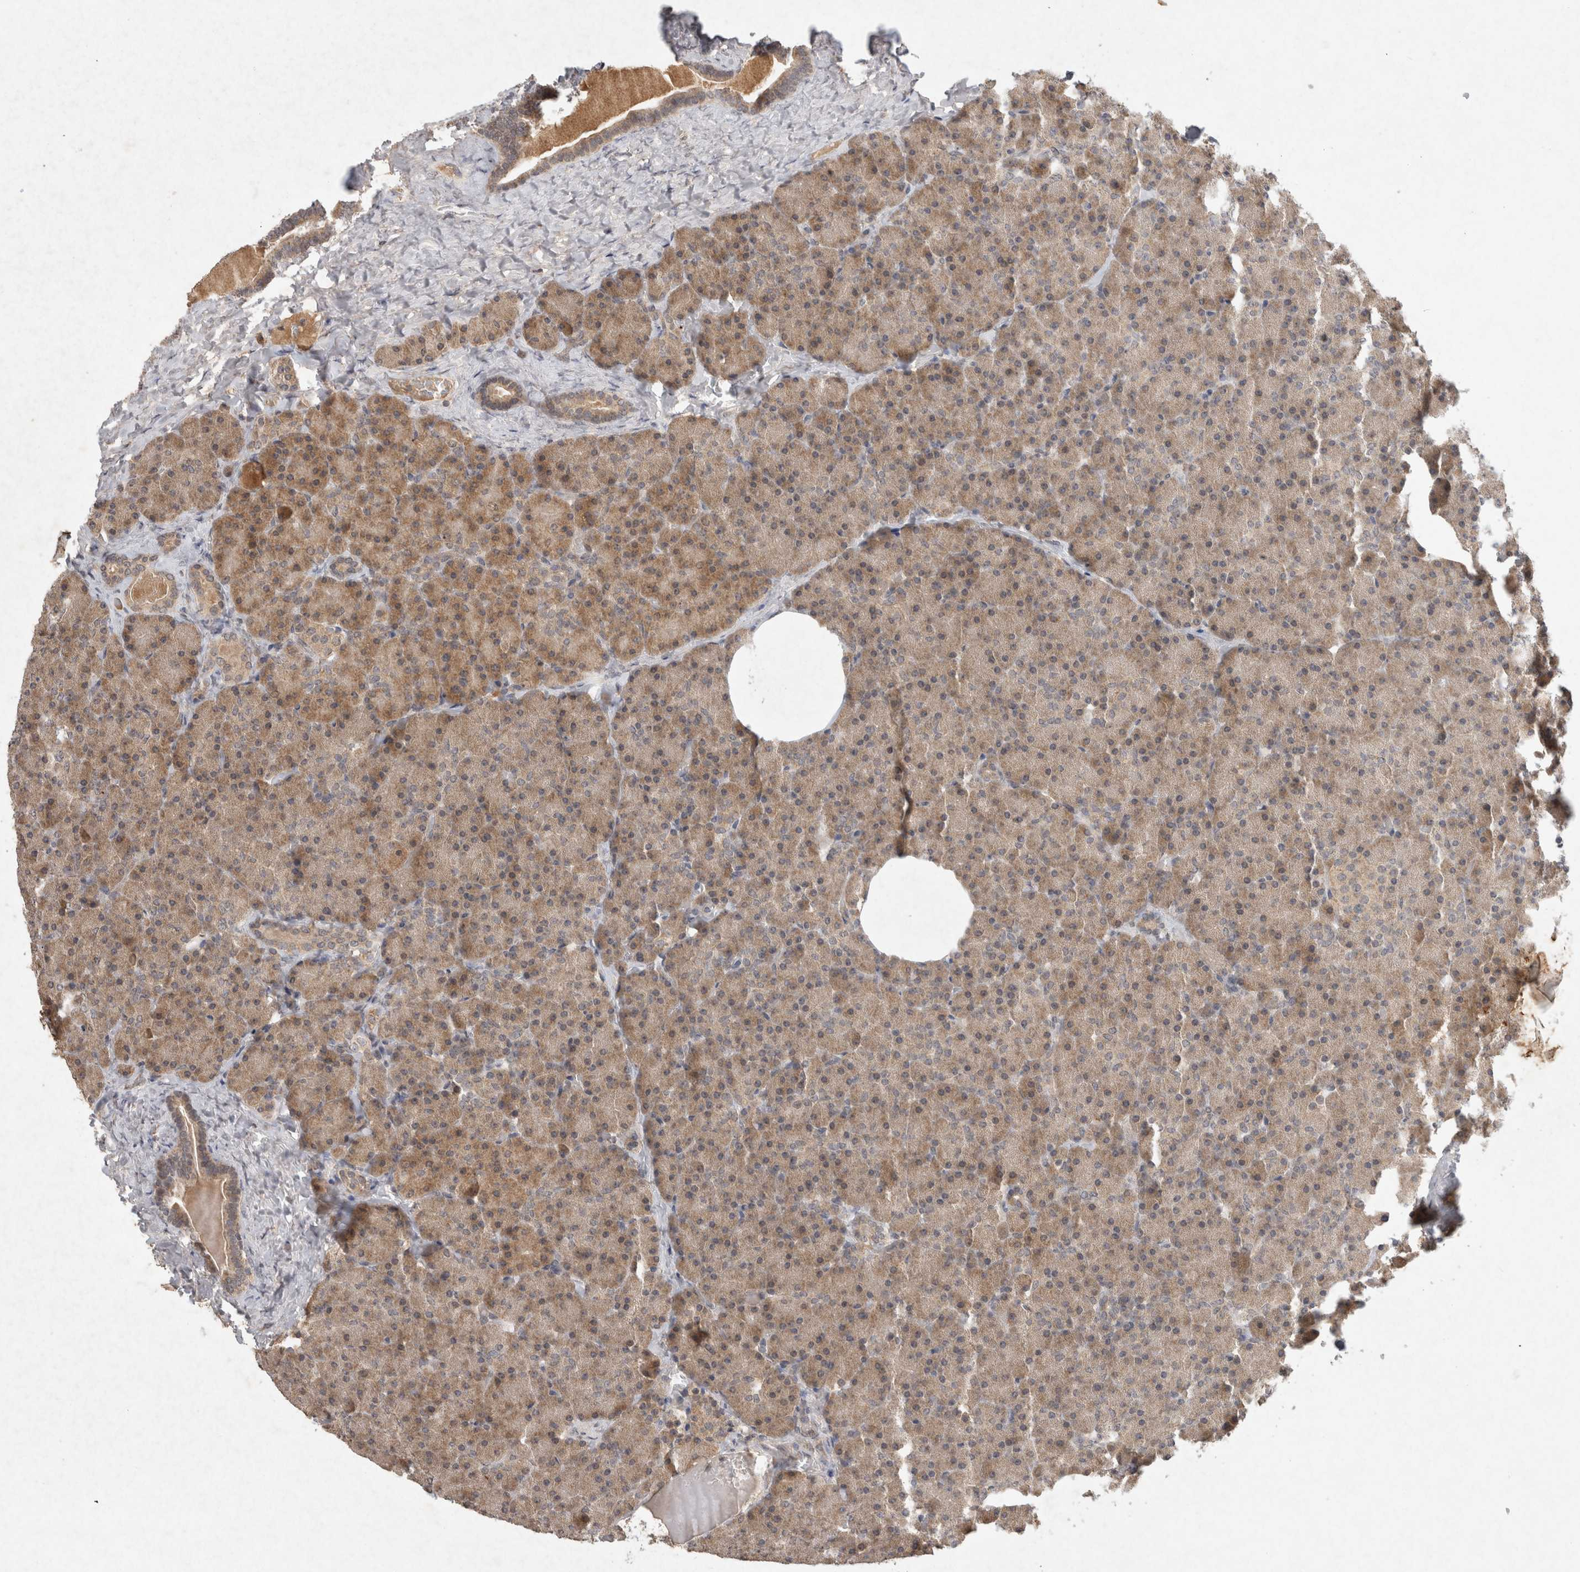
{"staining": {"intensity": "moderate", "quantity": ">75%", "location": "cytoplasmic/membranous"}, "tissue": "pancreas", "cell_type": "Exocrine glandular cells", "image_type": "normal", "snomed": [{"axis": "morphology", "description": "Normal tissue, NOS"}, {"axis": "morphology", "description": "Carcinoid, malignant, NOS"}, {"axis": "topography", "description": "Pancreas"}], "caption": "A photomicrograph of human pancreas stained for a protein reveals moderate cytoplasmic/membranous brown staining in exocrine glandular cells.", "gene": "LOXL2", "patient": {"sex": "female", "age": 35}}